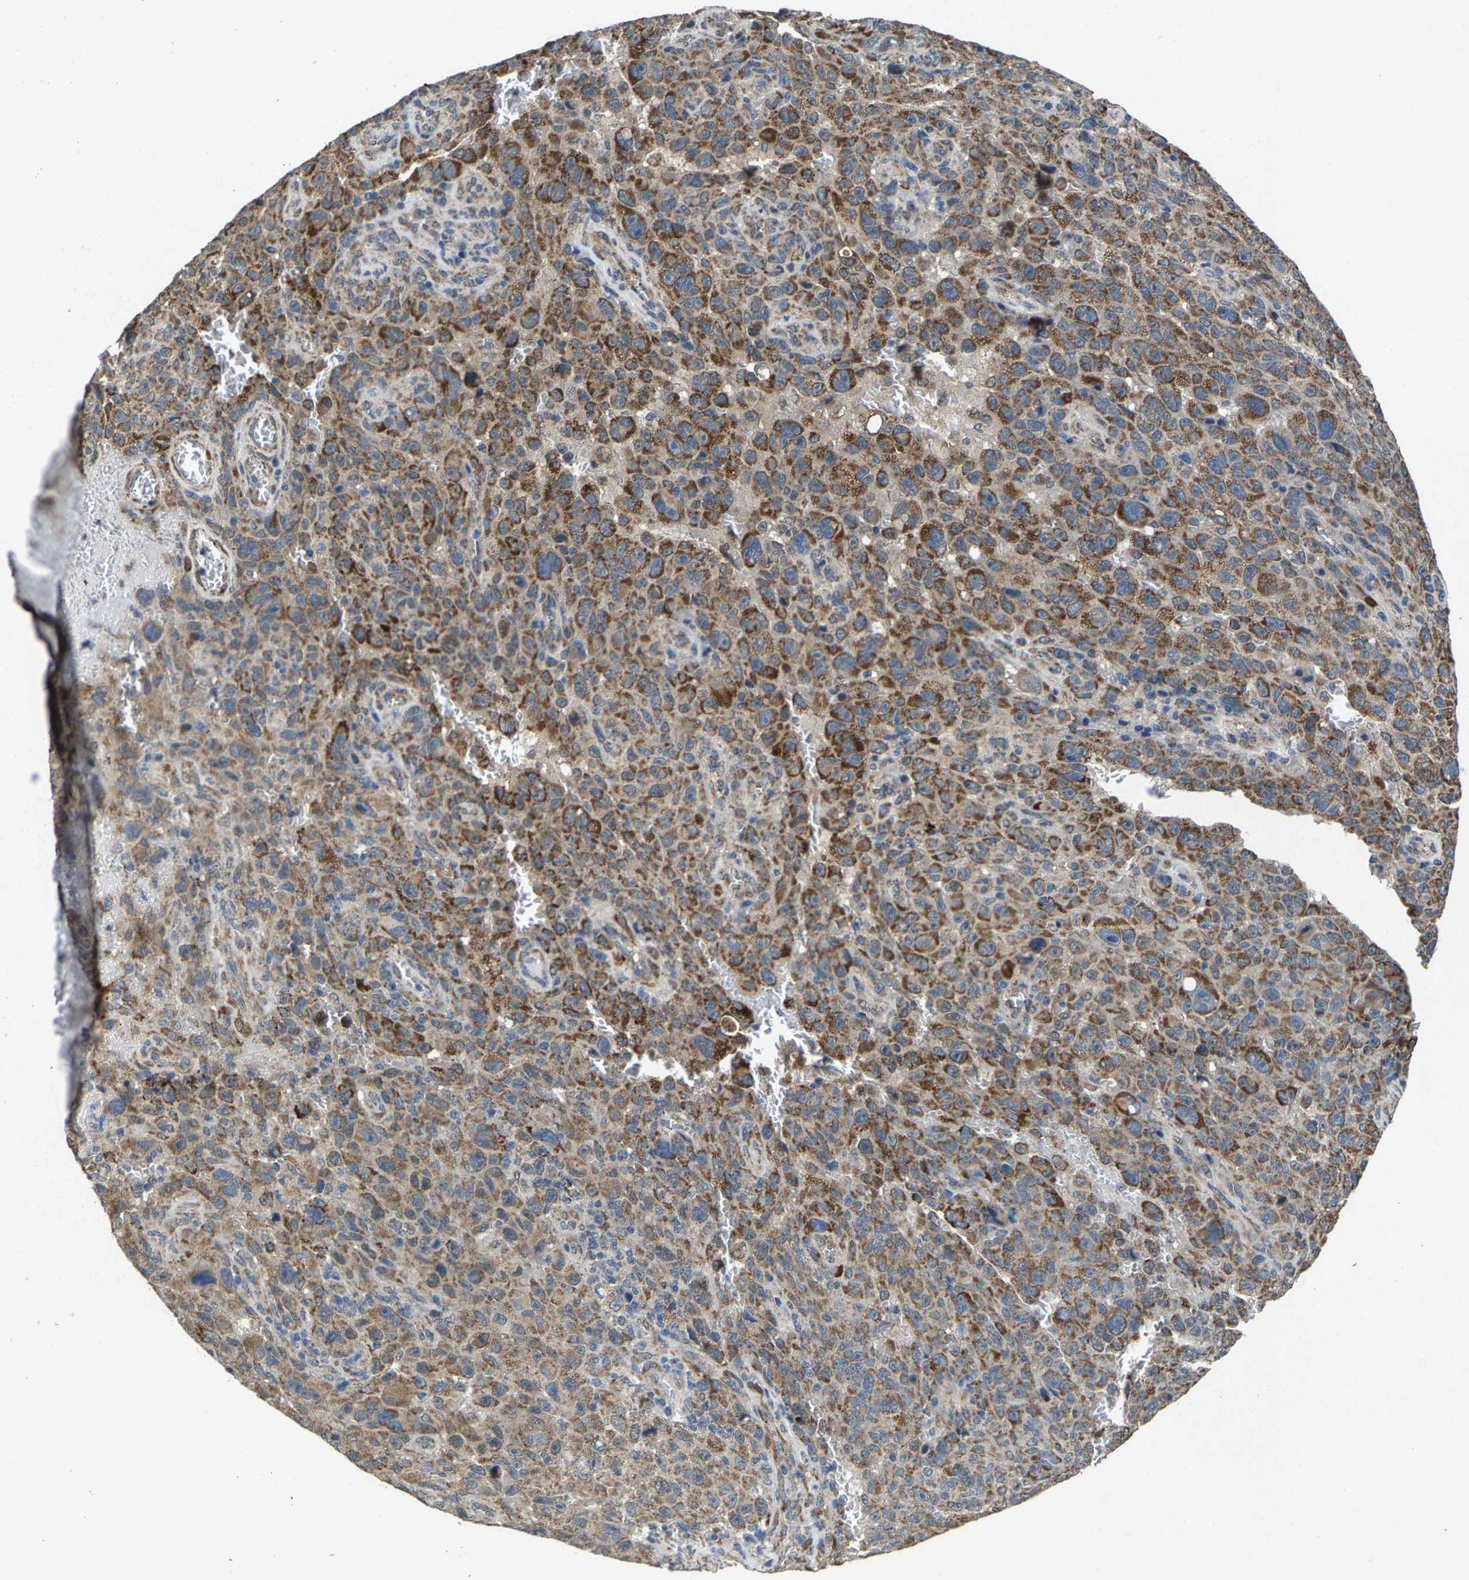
{"staining": {"intensity": "moderate", "quantity": ">75%", "location": "cytoplasmic/membranous"}, "tissue": "melanoma", "cell_type": "Tumor cells", "image_type": "cancer", "snomed": [{"axis": "morphology", "description": "Malignant melanoma, NOS"}, {"axis": "topography", "description": "Skin"}], "caption": "Immunohistochemical staining of human melanoma reveals medium levels of moderate cytoplasmic/membranous protein positivity in approximately >75% of tumor cells.", "gene": "PDP1", "patient": {"sex": "female", "age": 82}}